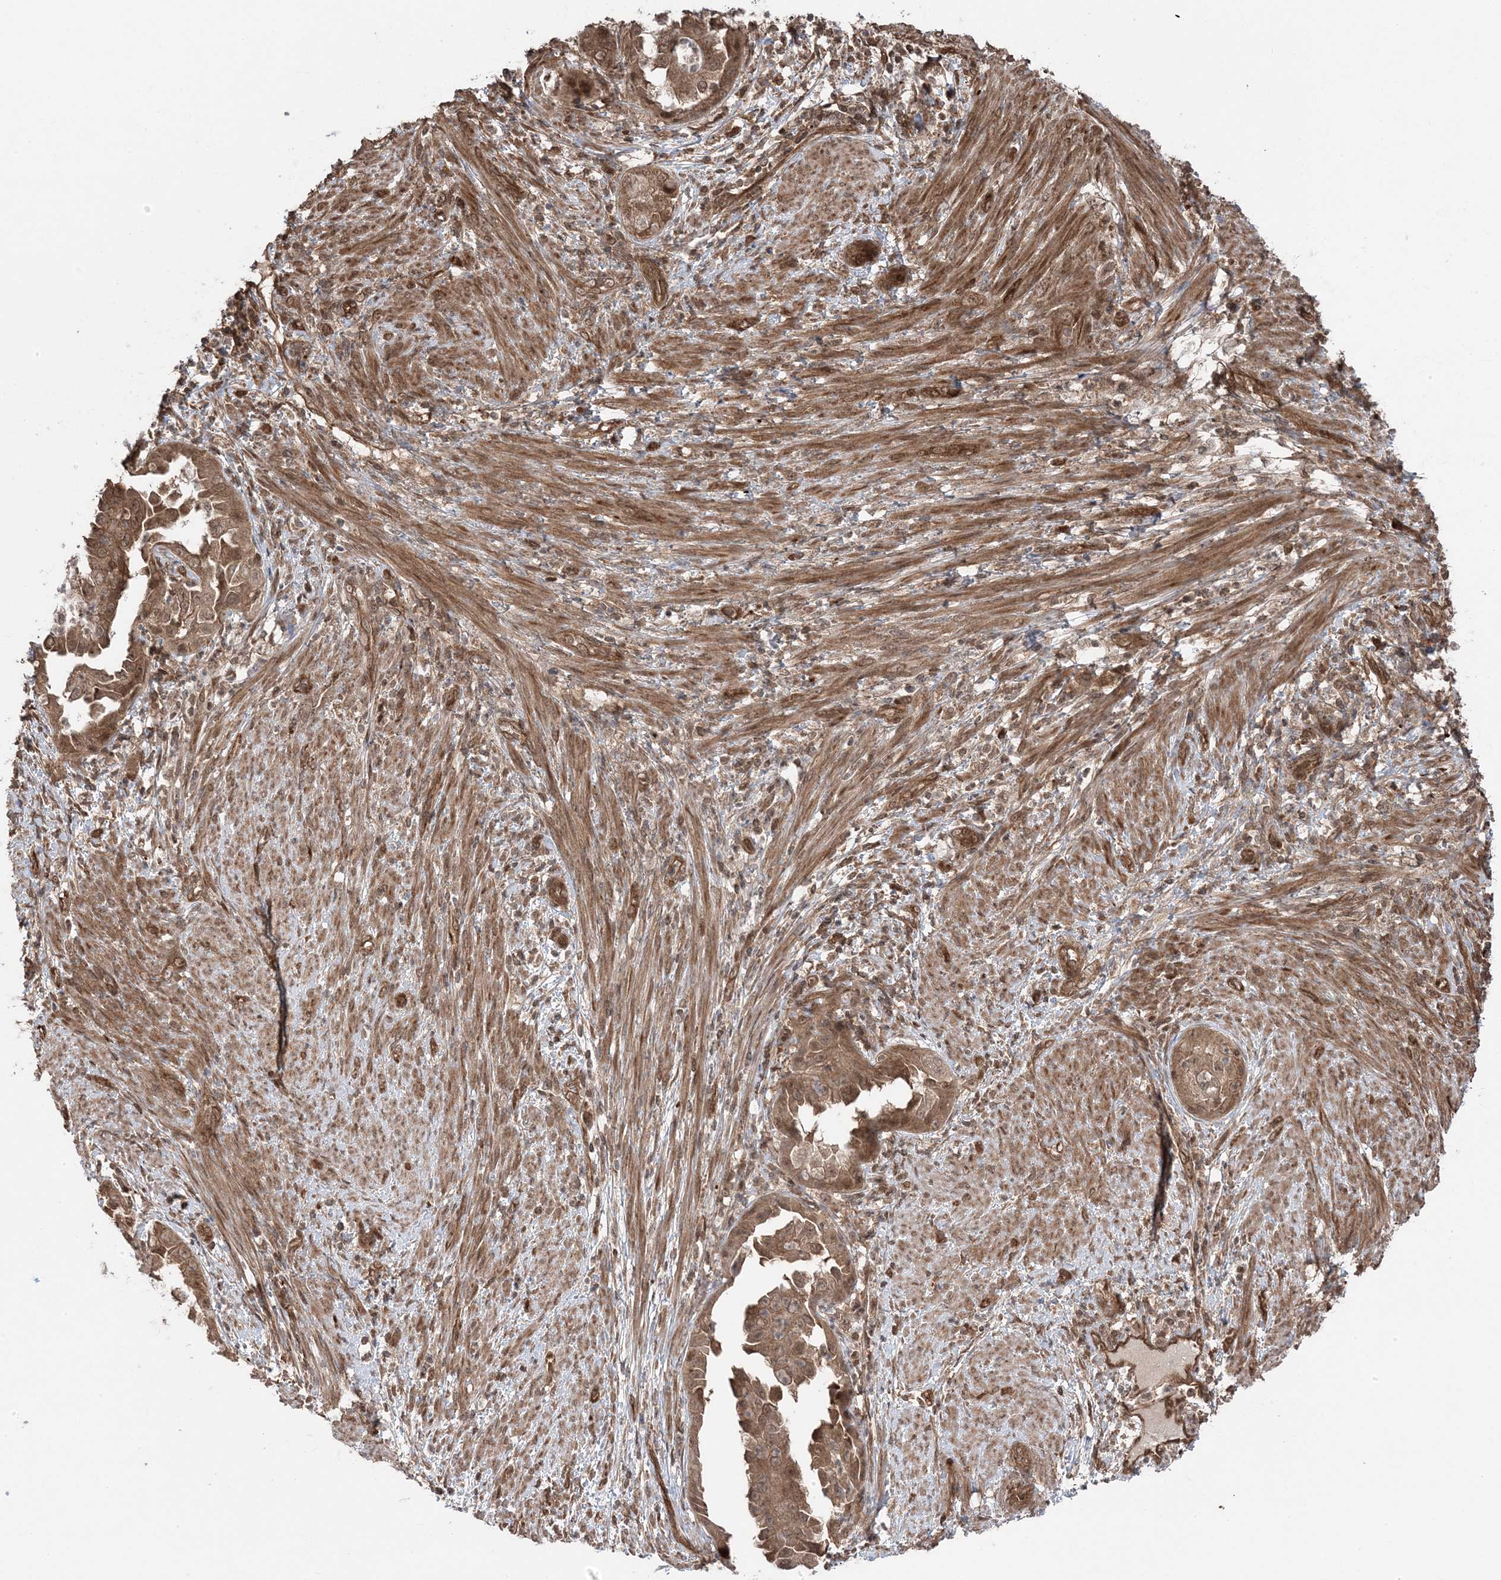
{"staining": {"intensity": "moderate", "quantity": ">75%", "location": "cytoplasmic/membranous"}, "tissue": "endometrial cancer", "cell_type": "Tumor cells", "image_type": "cancer", "snomed": [{"axis": "morphology", "description": "Adenocarcinoma, NOS"}, {"axis": "topography", "description": "Endometrium"}], "caption": "This histopathology image displays adenocarcinoma (endometrial) stained with immunohistochemistry to label a protein in brown. The cytoplasmic/membranous of tumor cells show moderate positivity for the protein. Nuclei are counter-stained blue.", "gene": "MAPK1IP1L", "patient": {"sex": "female", "age": 85}}